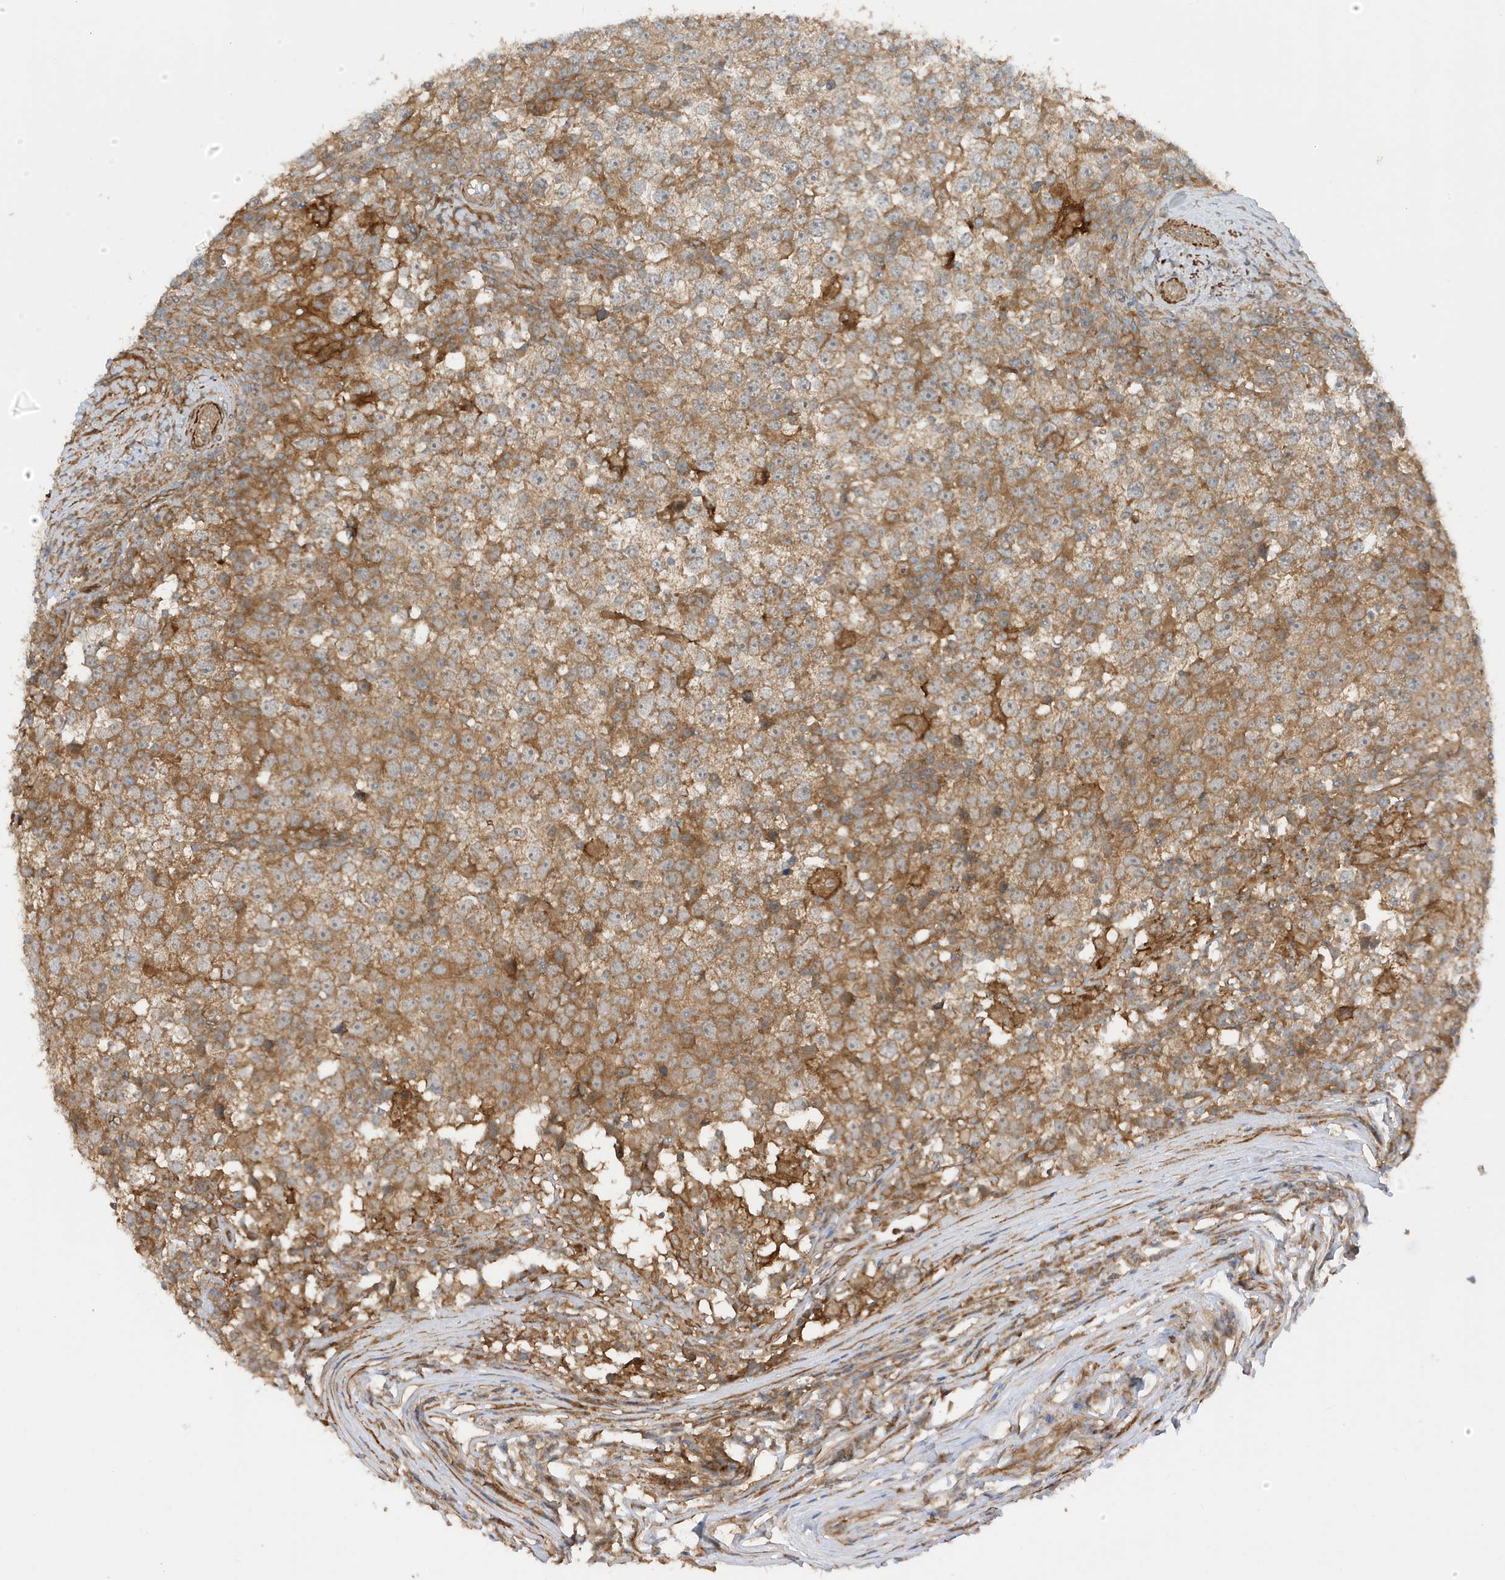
{"staining": {"intensity": "moderate", "quantity": ">75%", "location": "cytoplasmic/membranous"}, "tissue": "testis cancer", "cell_type": "Tumor cells", "image_type": "cancer", "snomed": [{"axis": "morphology", "description": "Seminoma, NOS"}, {"axis": "topography", "description": "Testis"}], "caption": "Testis cancer (seminoma) was stained to show a protein in brown. There is medium levels of moderate cytoplasmic/membranous staining in approximately >75% of tumor cells.", "gene": "CDC42EP3", "patient": {"sex": "male", "age": 65}}